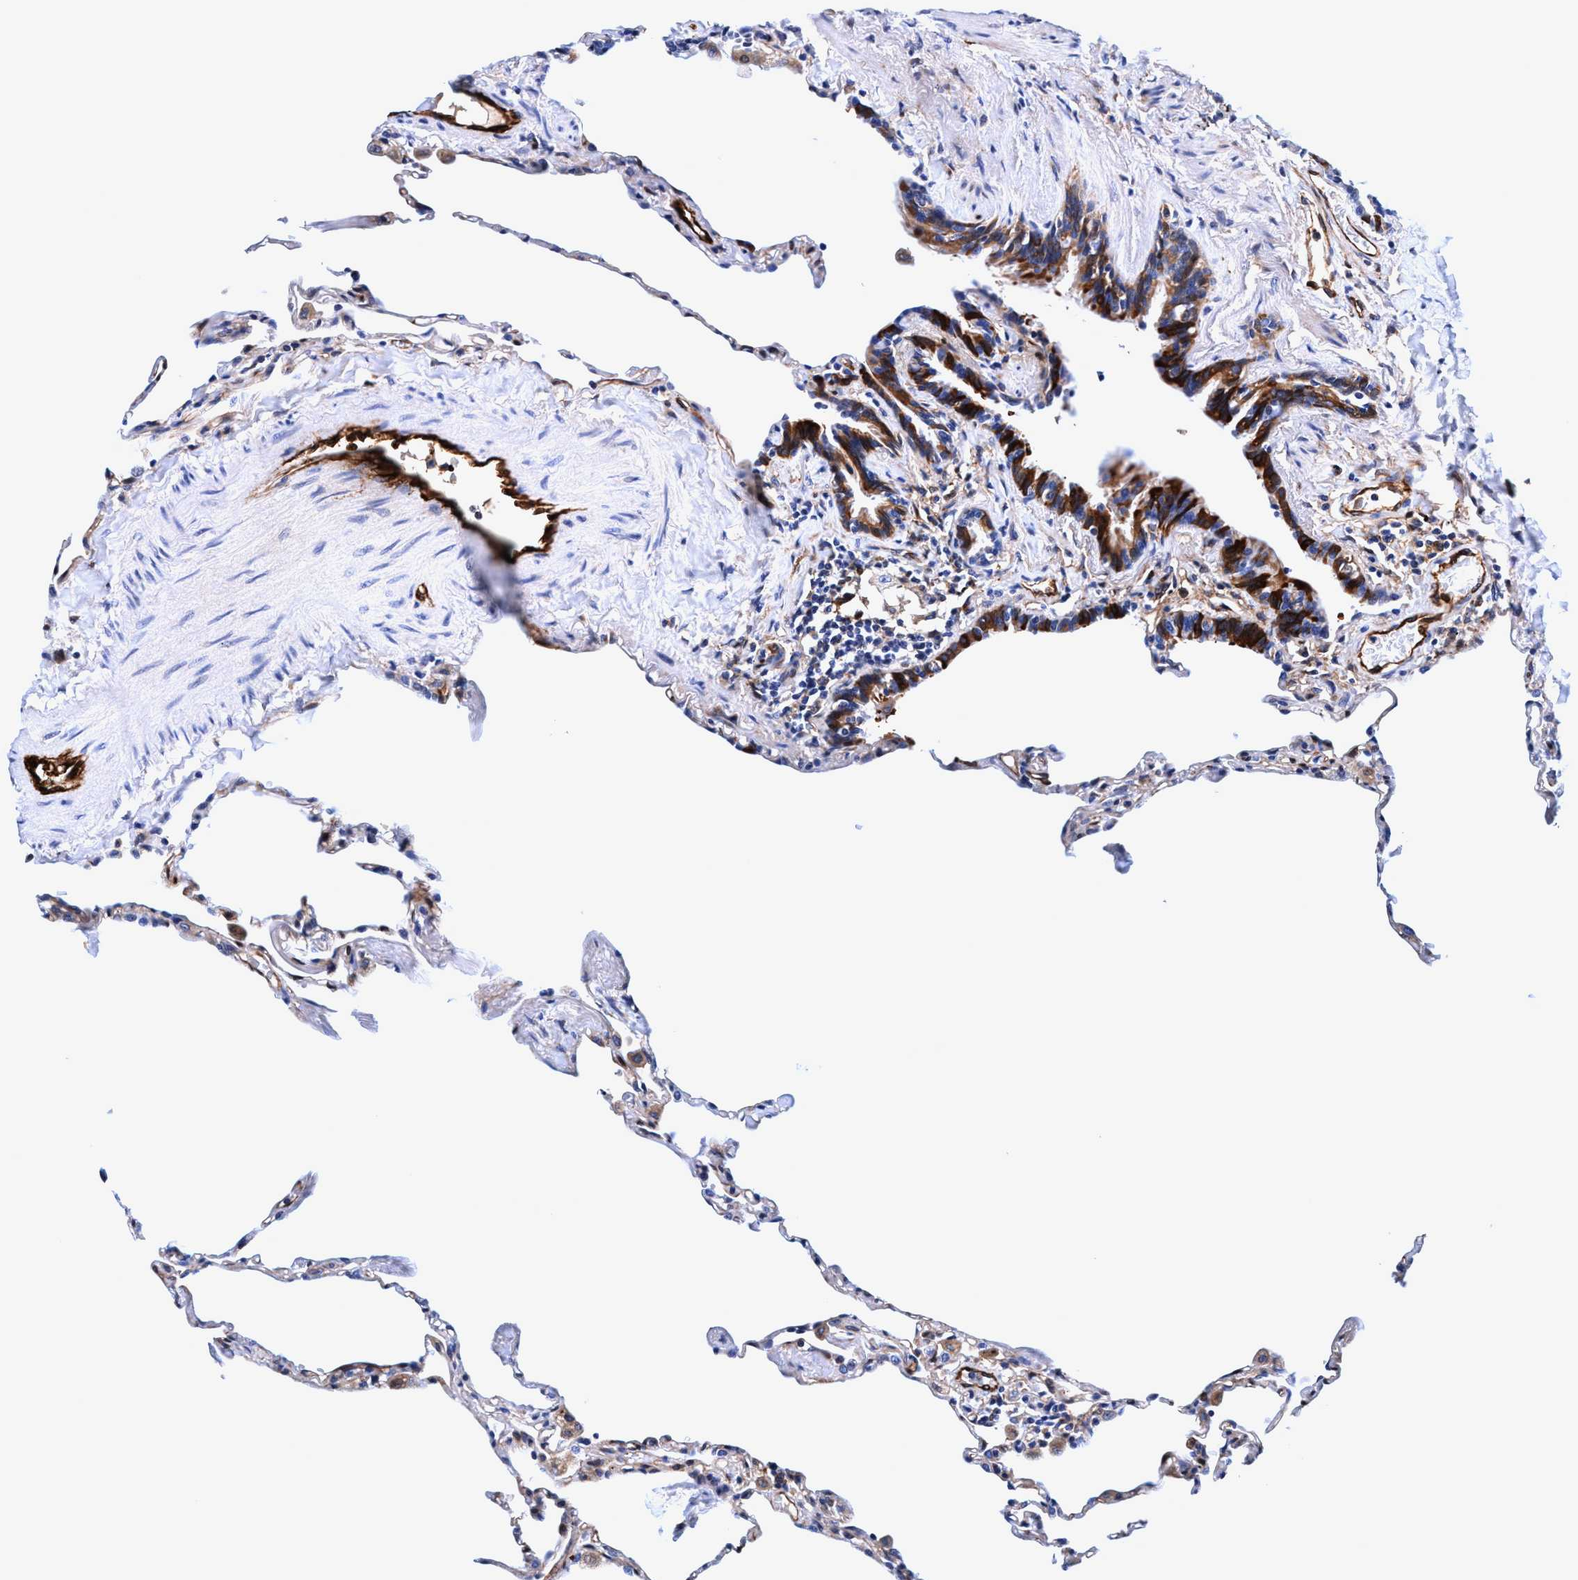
{"staining": {"intensity": "weak", "quantity": "25%-75%", "location": "cytoplasmic/membranous"}, "tissue": "lung", "cell_type": "Alveolar cells", "image_type": "normal", "snomed": [{"axis": "morphology", "description": "Normal tissue, NOS"}, {"axis": "topography", "description": "Lung"}], "caption": "High-power microscopy captured an IHC histopathology image of benign lung, revealing weak cytoplasmic/membranous staining in about 25%-75% of alveolar cells. (DAB IHC, brown staining for protein, blue staining for nuclei).", "gene": "UBALD2", "patient": {"sex": "male", "age": 59}}